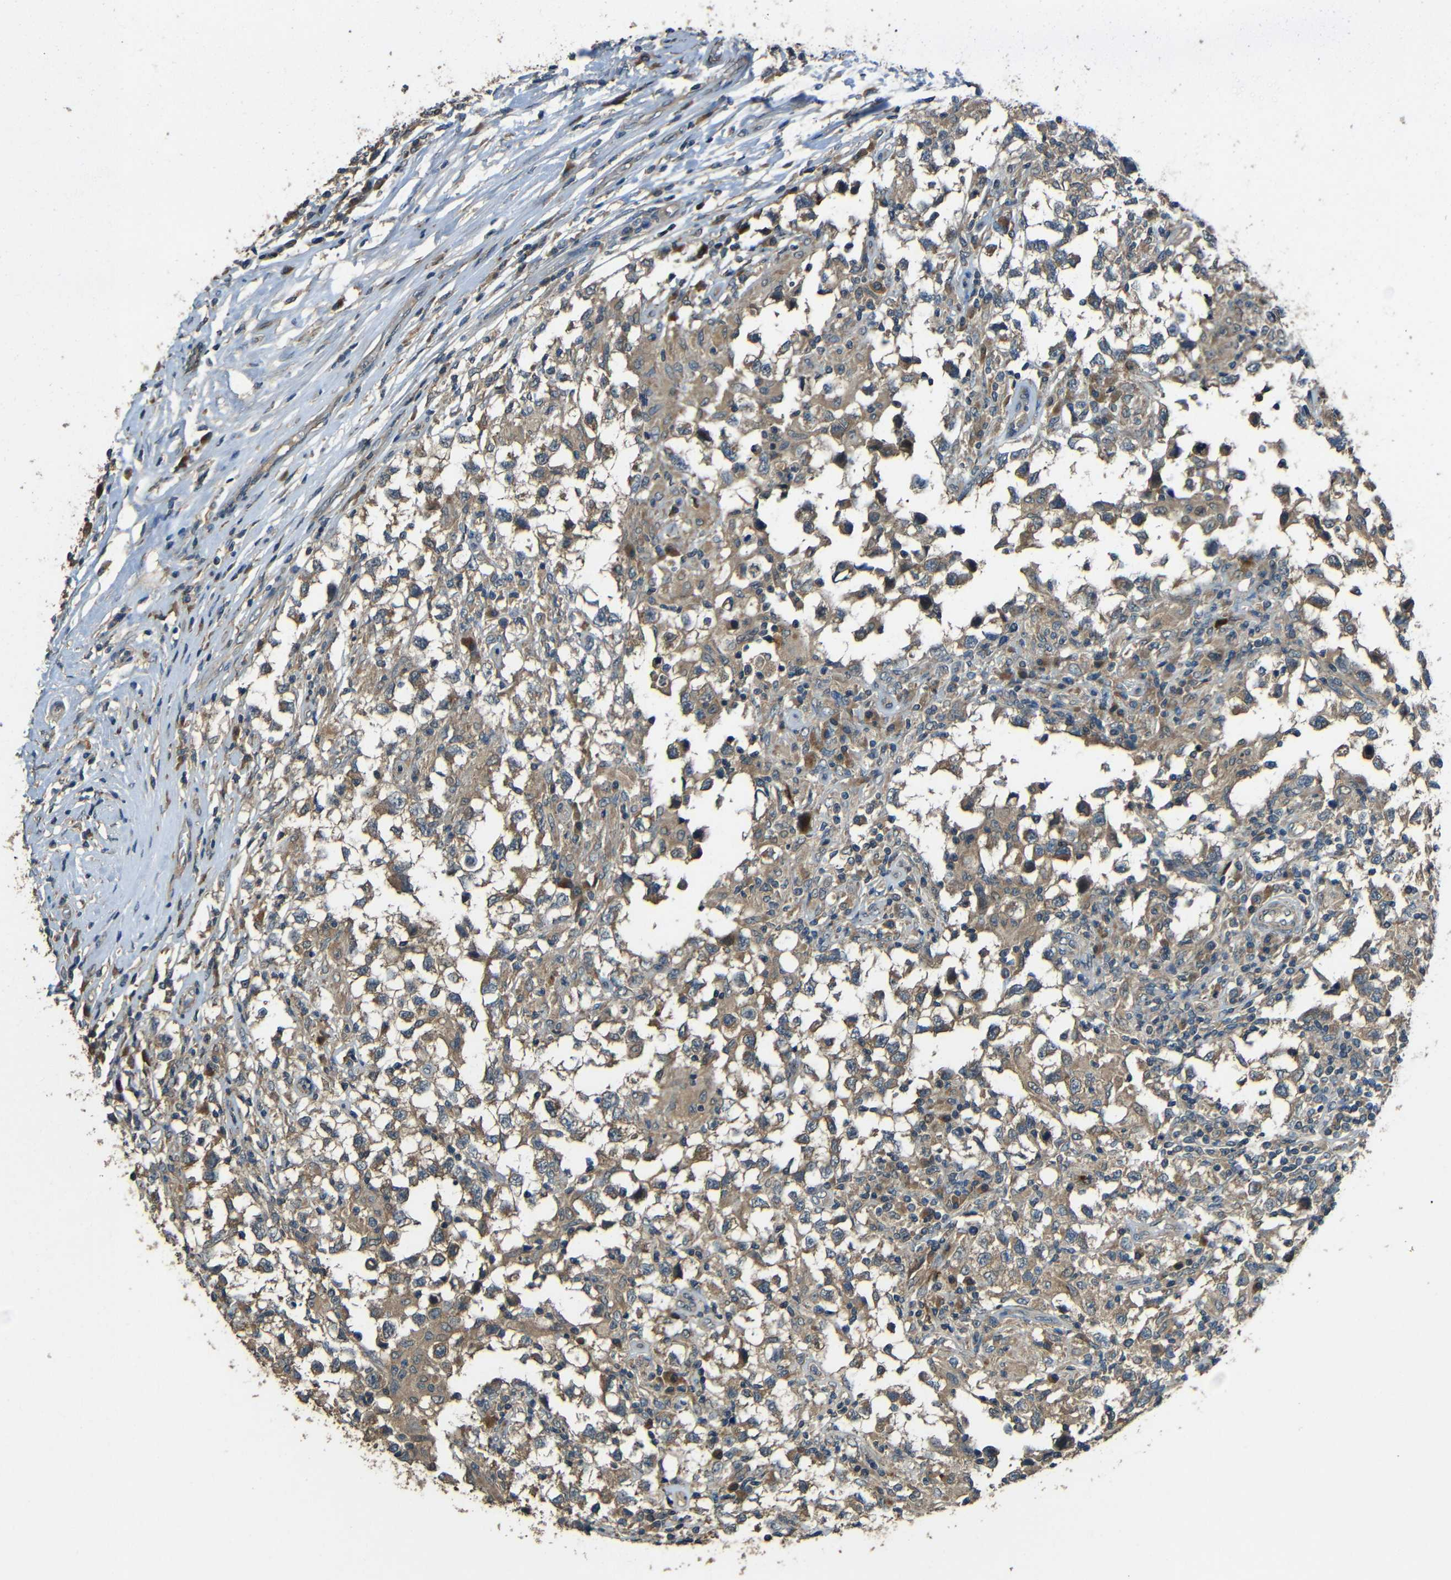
{"staining": {"intensity": "moderate", "quantity": "25%-75%", "location": "cytoplasmic/membranous"}, "tissue": "testis cancer", "cell_type": "Tumor cells", "image_type": "cancer", "snomed": [{"axis": "morphology", "description": "Carcinoma, Embryonal, NOS"}, {"axis": "topography", "description": "Testis"}], "caption": "Human testis cancer (embryonal carcinoma) stained for a protein (brown) exhibits moderate cytoplasmic/membranous positive positivity in about 25%-75% of tumor cells.", "gene": "ACACA", "patient": {"sex": "male", "age": 21}}